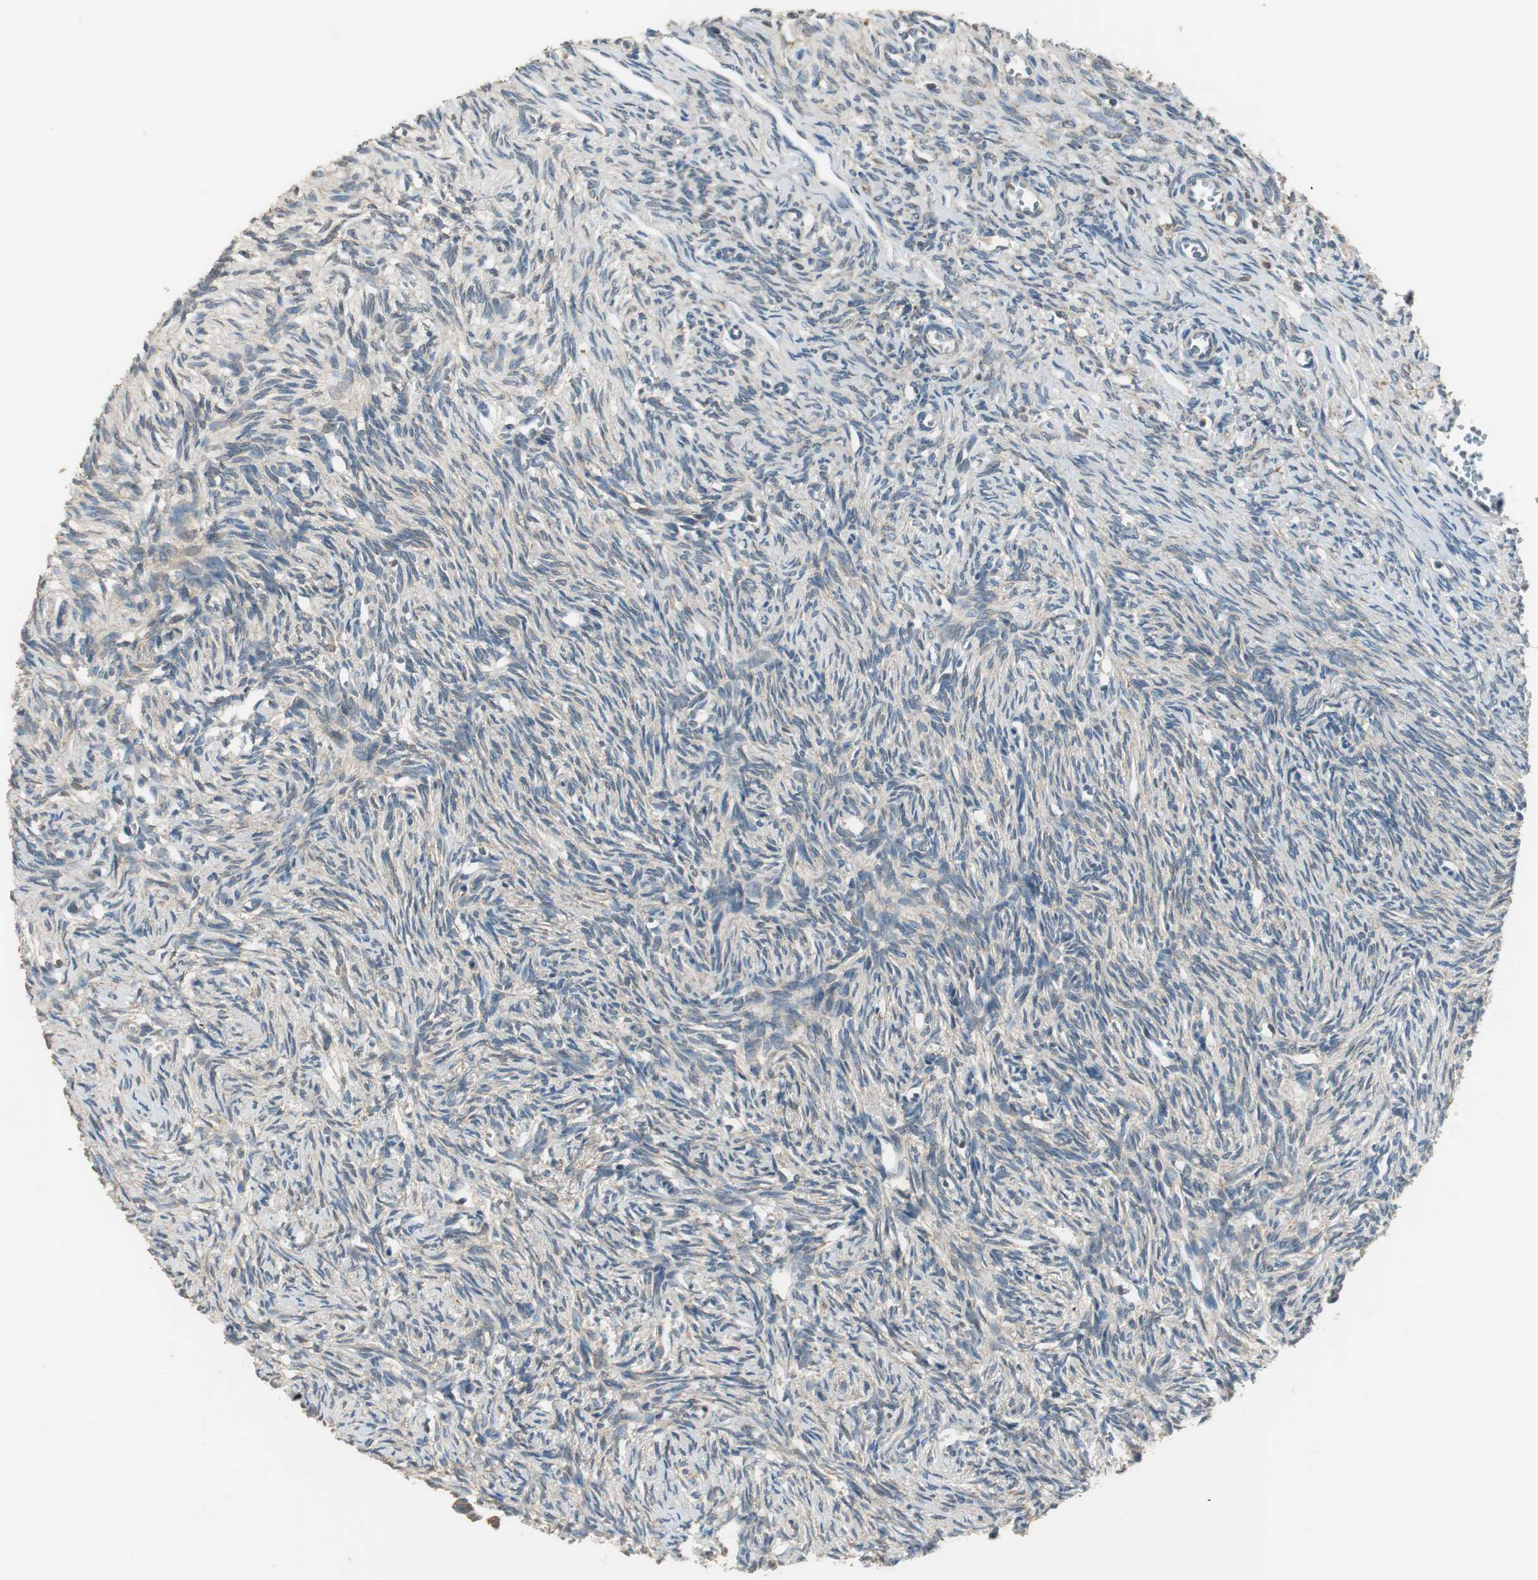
{"staining": {"intensity": "weak", "quantity": "25%-75%", "location": "cytoplasmic/membranous"}, "tissue": "ovary", "cell_type": "Ovarian stroma cells", "image_type": "normal", "snomed": [{"axis": "morphology", "description": "Normal tissue, NOS"}, {"axis": "topography", "description": "Ovary"}], "caption": "The image exhibits staining of unremarkable ovary, revealing weak cytoplasmic/membranous protein expression (brown color) within ovarian stroma cells.", "gene": "MSTO1", "patient": {"sex": "female", "age": 33}}